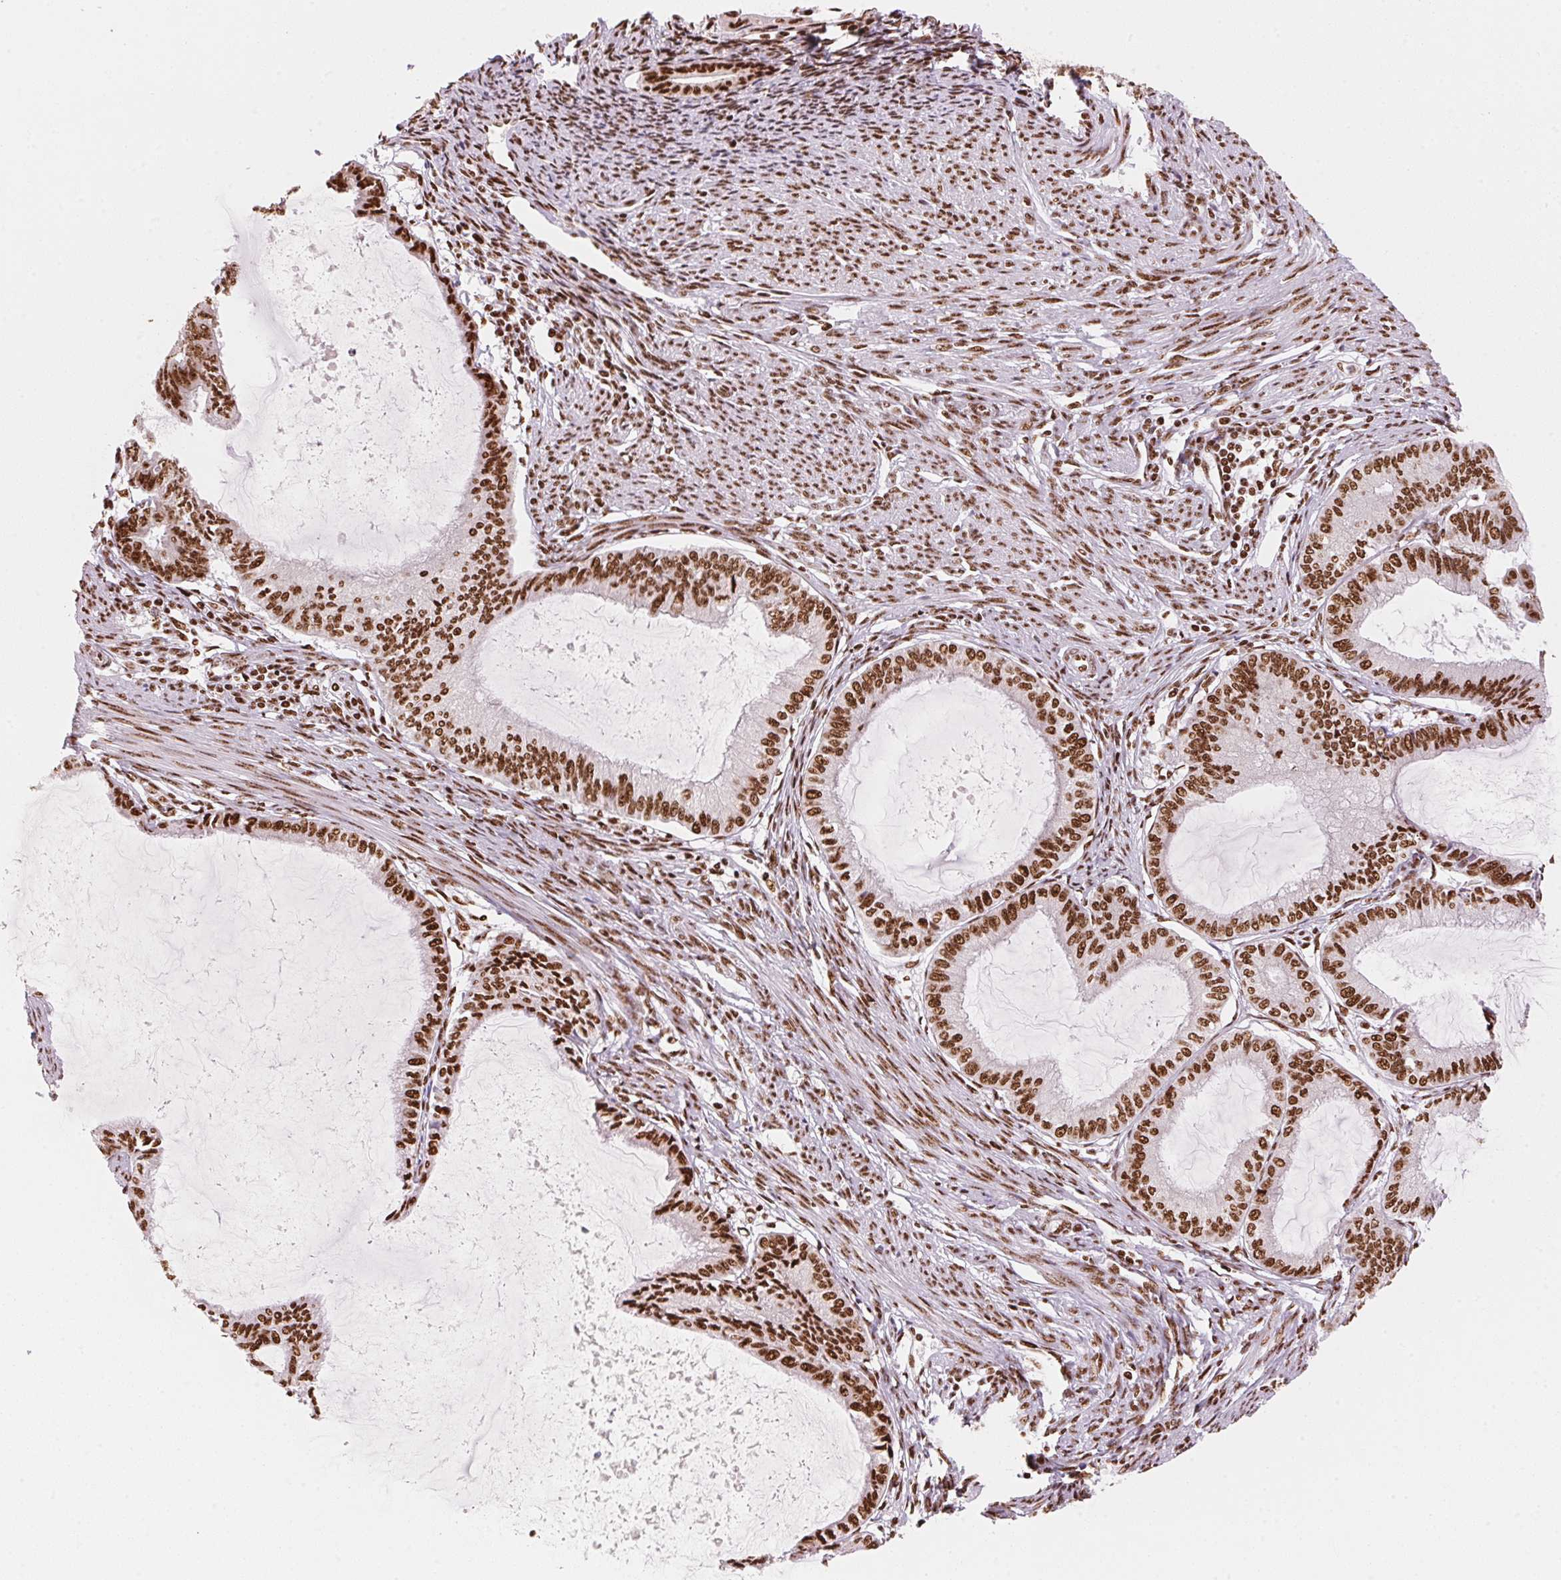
{"staining": {"intensity": "strong", "quantity": ">75%", "location": "nuclear"}, "tissue": "endometrial cancer", "cell_type": "Tumor cells", "image_type": "cancer", "snomed": [{"axis": "morphology", "description": "Adenocarcinoma, NOS"}, {"axis": "topography", "description": "Endometrium"}], "caption": "This image reveals IHC staining of human adenocarcinoma (endometrial), with high strong nuclear staining in about >75% of tumor cells.", "gene": "NXF1", "patient": {"sex": "female", "age": 86}}